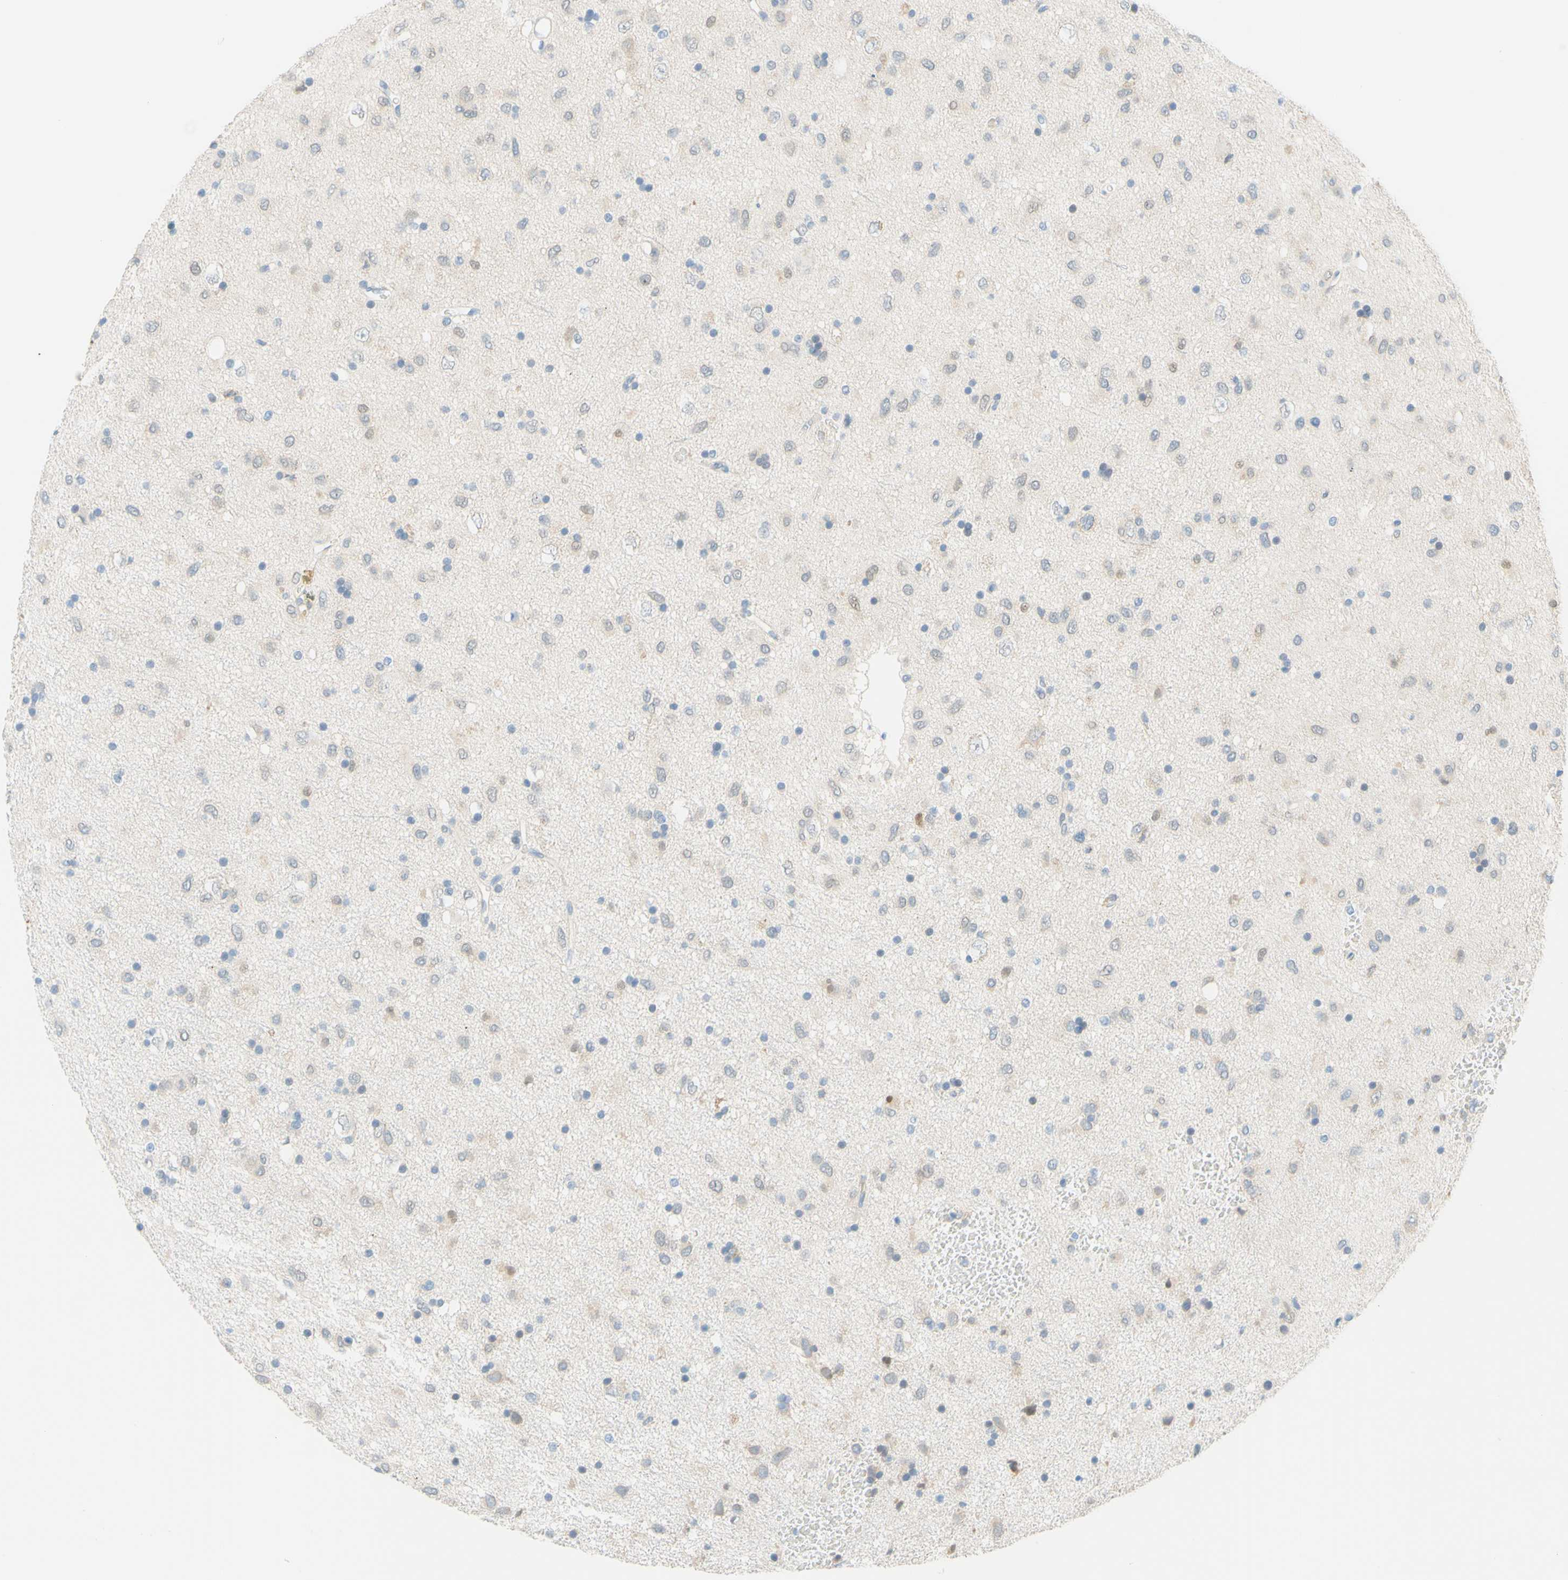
{"staining": {"intensity": "weak", "quantity": "<25%", "location": "cytoplasmic/membranous"}, "tissue": "glioma", "cell_type": "Tumor cells", "image_type": "cancer", "snomed": [{"axis": "morphology", "description": "Glioma, malignant, Low grade"}, {"axis": "topography", "description": "Brain"}], "caption": "Protein analysis of malignant glioma (low-grade) displays no significant staining in tumor cells.", "gene": "TREM2", "patient": {"sex": "male", "age": 77}}